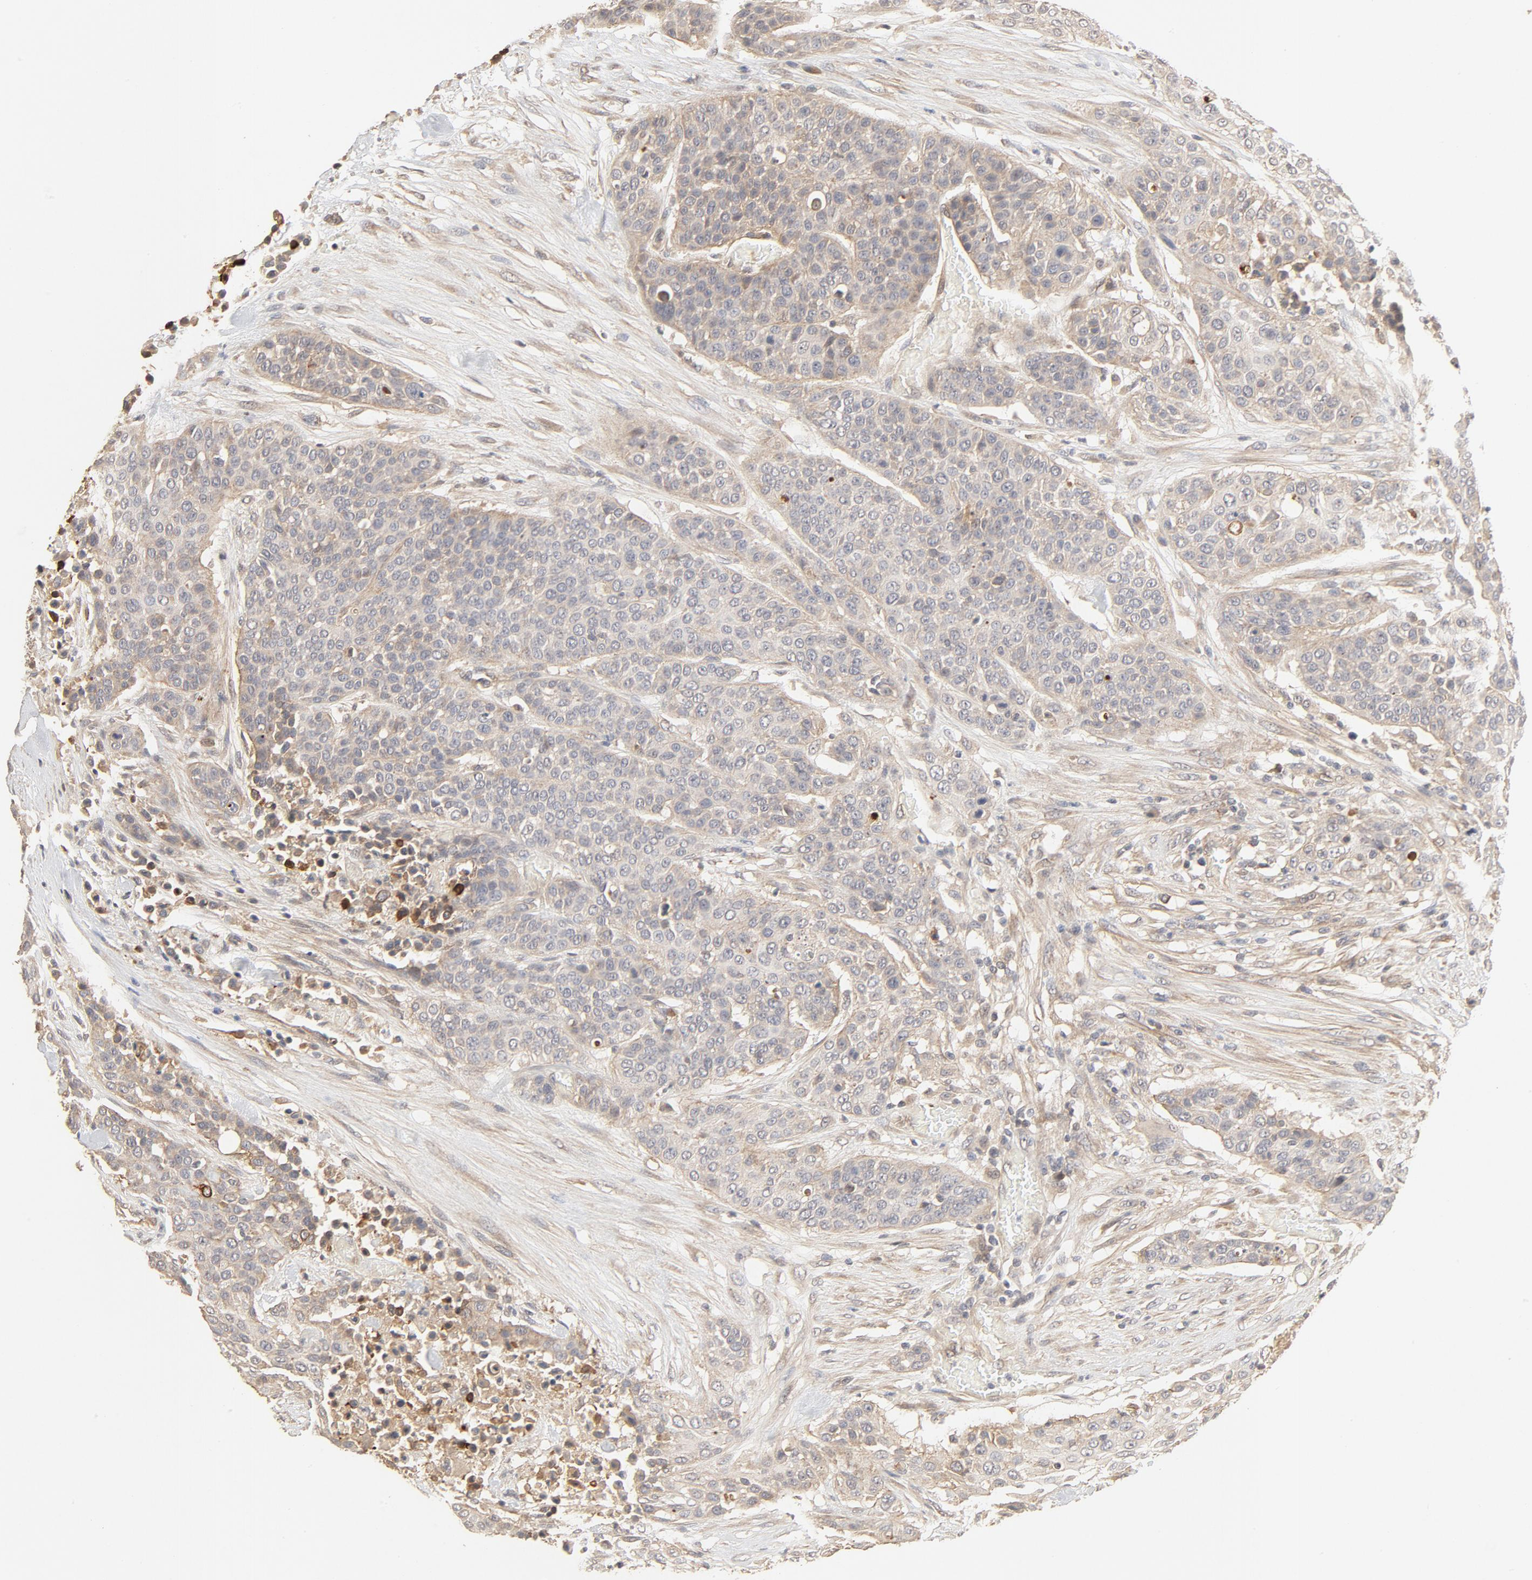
{"staining": {"intensity": "moderate", "quantity": ">75%", "location": "cytoplasmic/membranous"}, "tissue": "urothelial cancer", "cell_type": "Tumor cells", "image_type": "cancer", "snomed": [{"axis": "morphology", "description": "Urothelial carcinoma, High grade"}, {"axis": "topography", "description": "Urinary bladder"}], "caption": "Protein expression analysis of human high-grade urothelial carcinoma reveals moderate cytoplasmic/membranous staining in about >75% of tumor cells. Nuclei are stained in blue.", "gene": "IL3RA", "patient": {"sex": "male", "age": 74}}